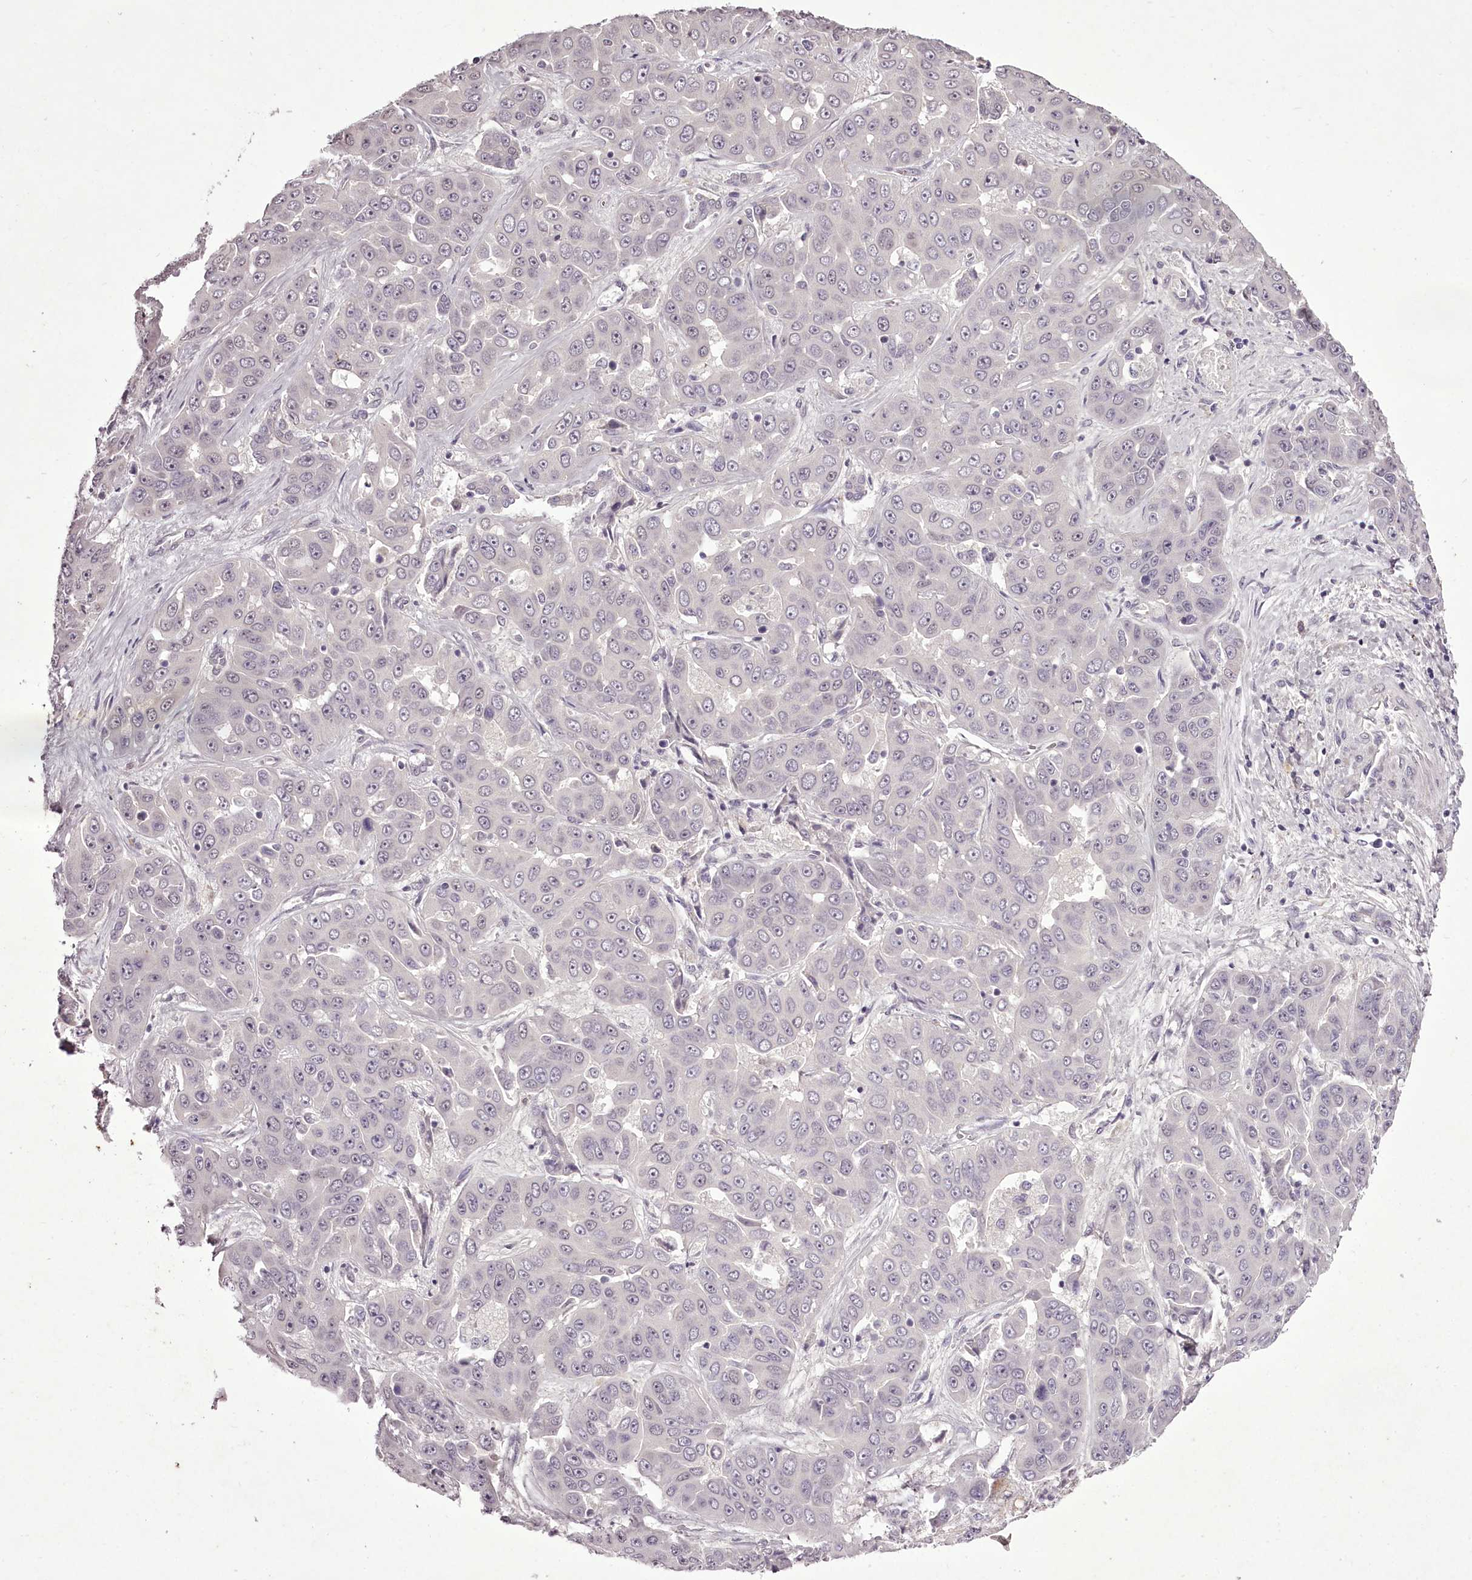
{"staining": {"intensity": "negative", "quantity": "none", "location": "none"}, "tissue": "liver cancer", "cell_type": "Tumor cells", "image_type": "cancer", "snomed": [{"axis": "morphology", "description": "Cholangiocarcinoma"}, {"axis": "topography", "description": "Liver"}], "caption": "Human liver cancer (cholangiocarcinoma) stained for a protein using immunohistochemistry demonstrates no staining in tumor cells.", "gene": "C1orf56", "patient": {"sex": "female", "age": 52}}